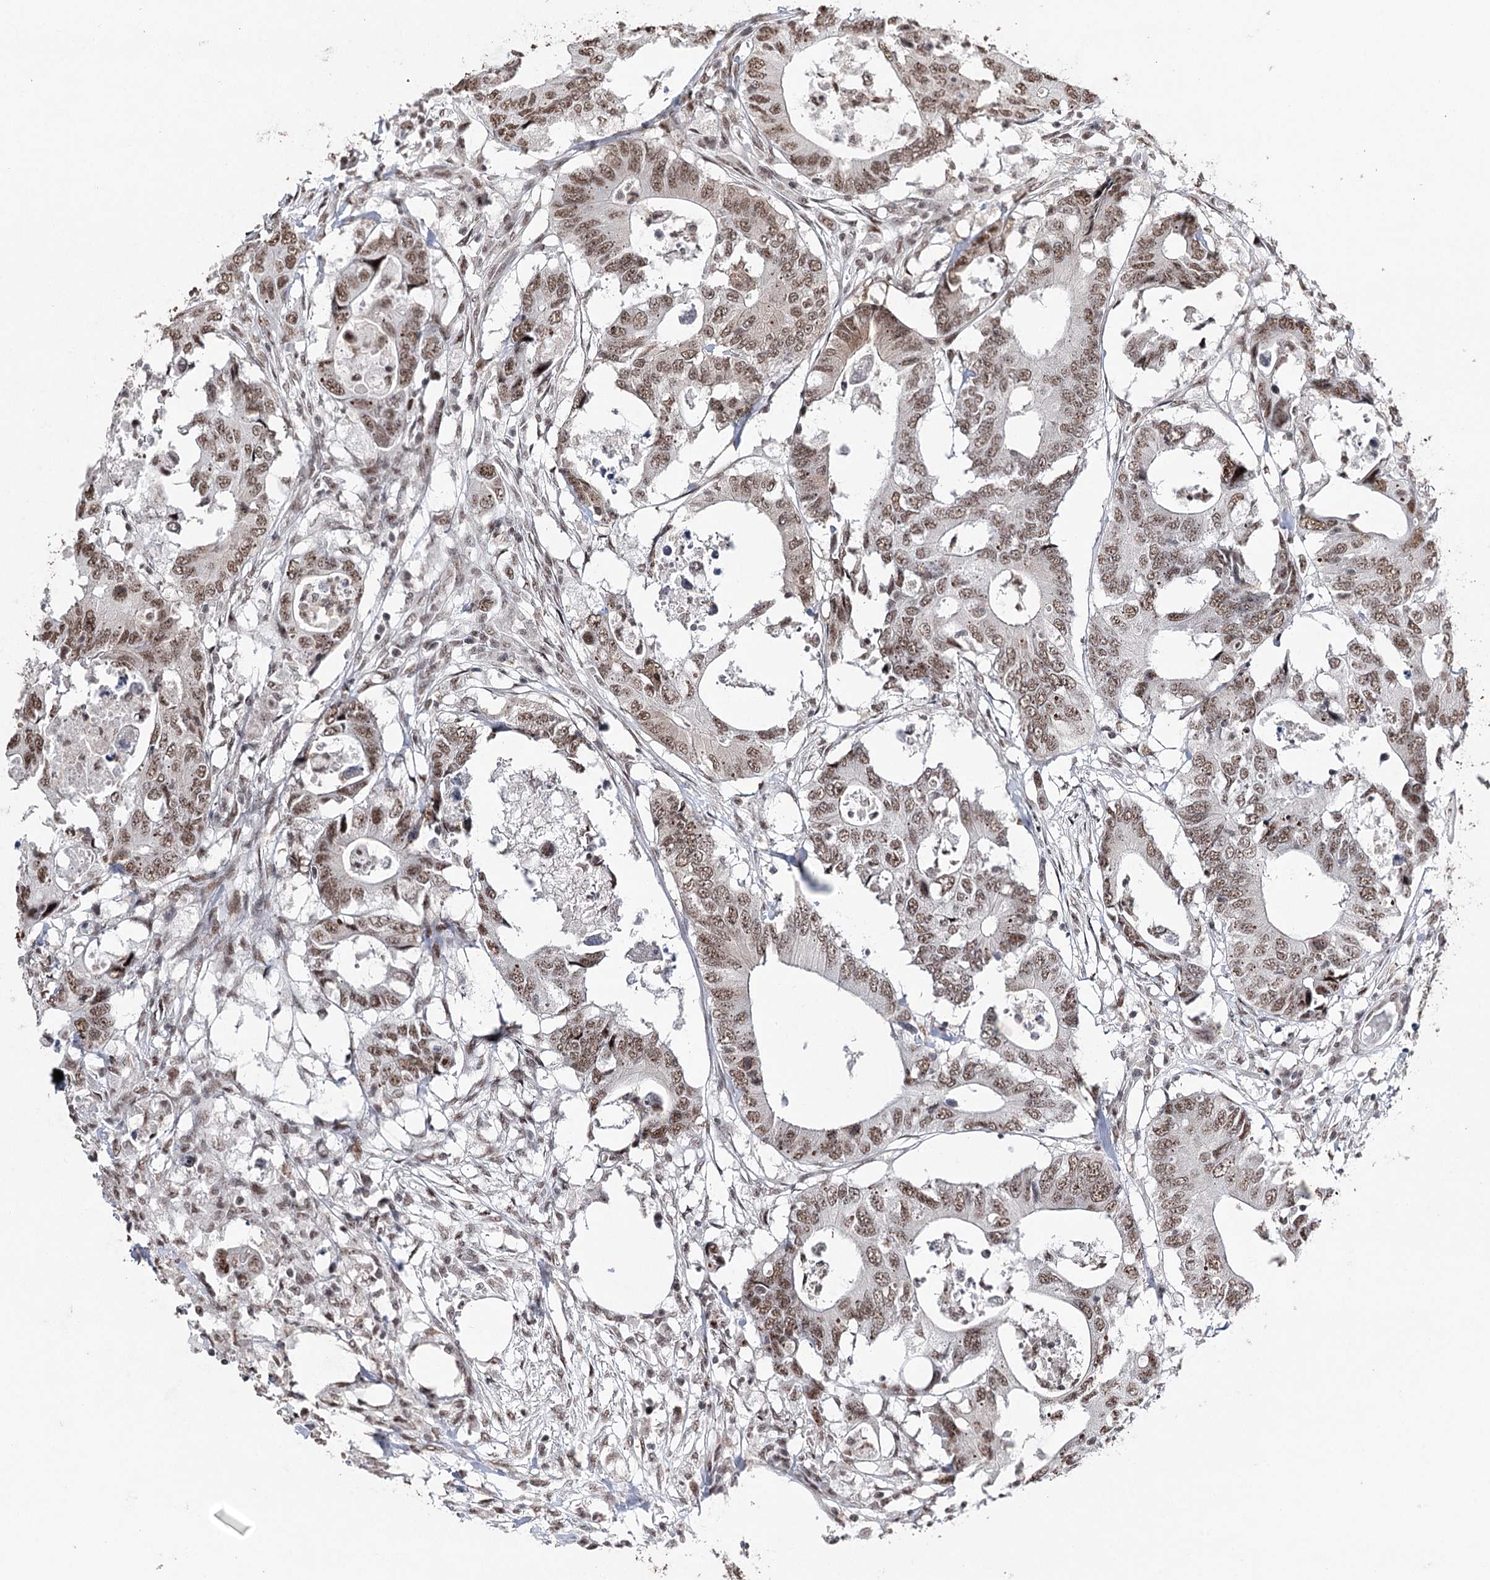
{"staining": {"intensity": "moderate", "quantity": ">75%", "location": "nuclear"}, "tissue": "colorectal cancer", "cell_type": "Tumor cells", "image_type": "cancer", "snomed": [{"axis": "morphology", "description": "Adenocarcinoma, NOS"}, {"axis": "topography", "description": "Colon"}], "caption": "Immunohistochemistry photomicrograph of colorectal cancer (adenocarcinoma) stained for a protein (brown), which demonstrates medium levels of moderate nuclear positivity in approximately >75% of tumor cells.", "gene": "PDCD4", "patient": {"sex": "male", "age": 71}}